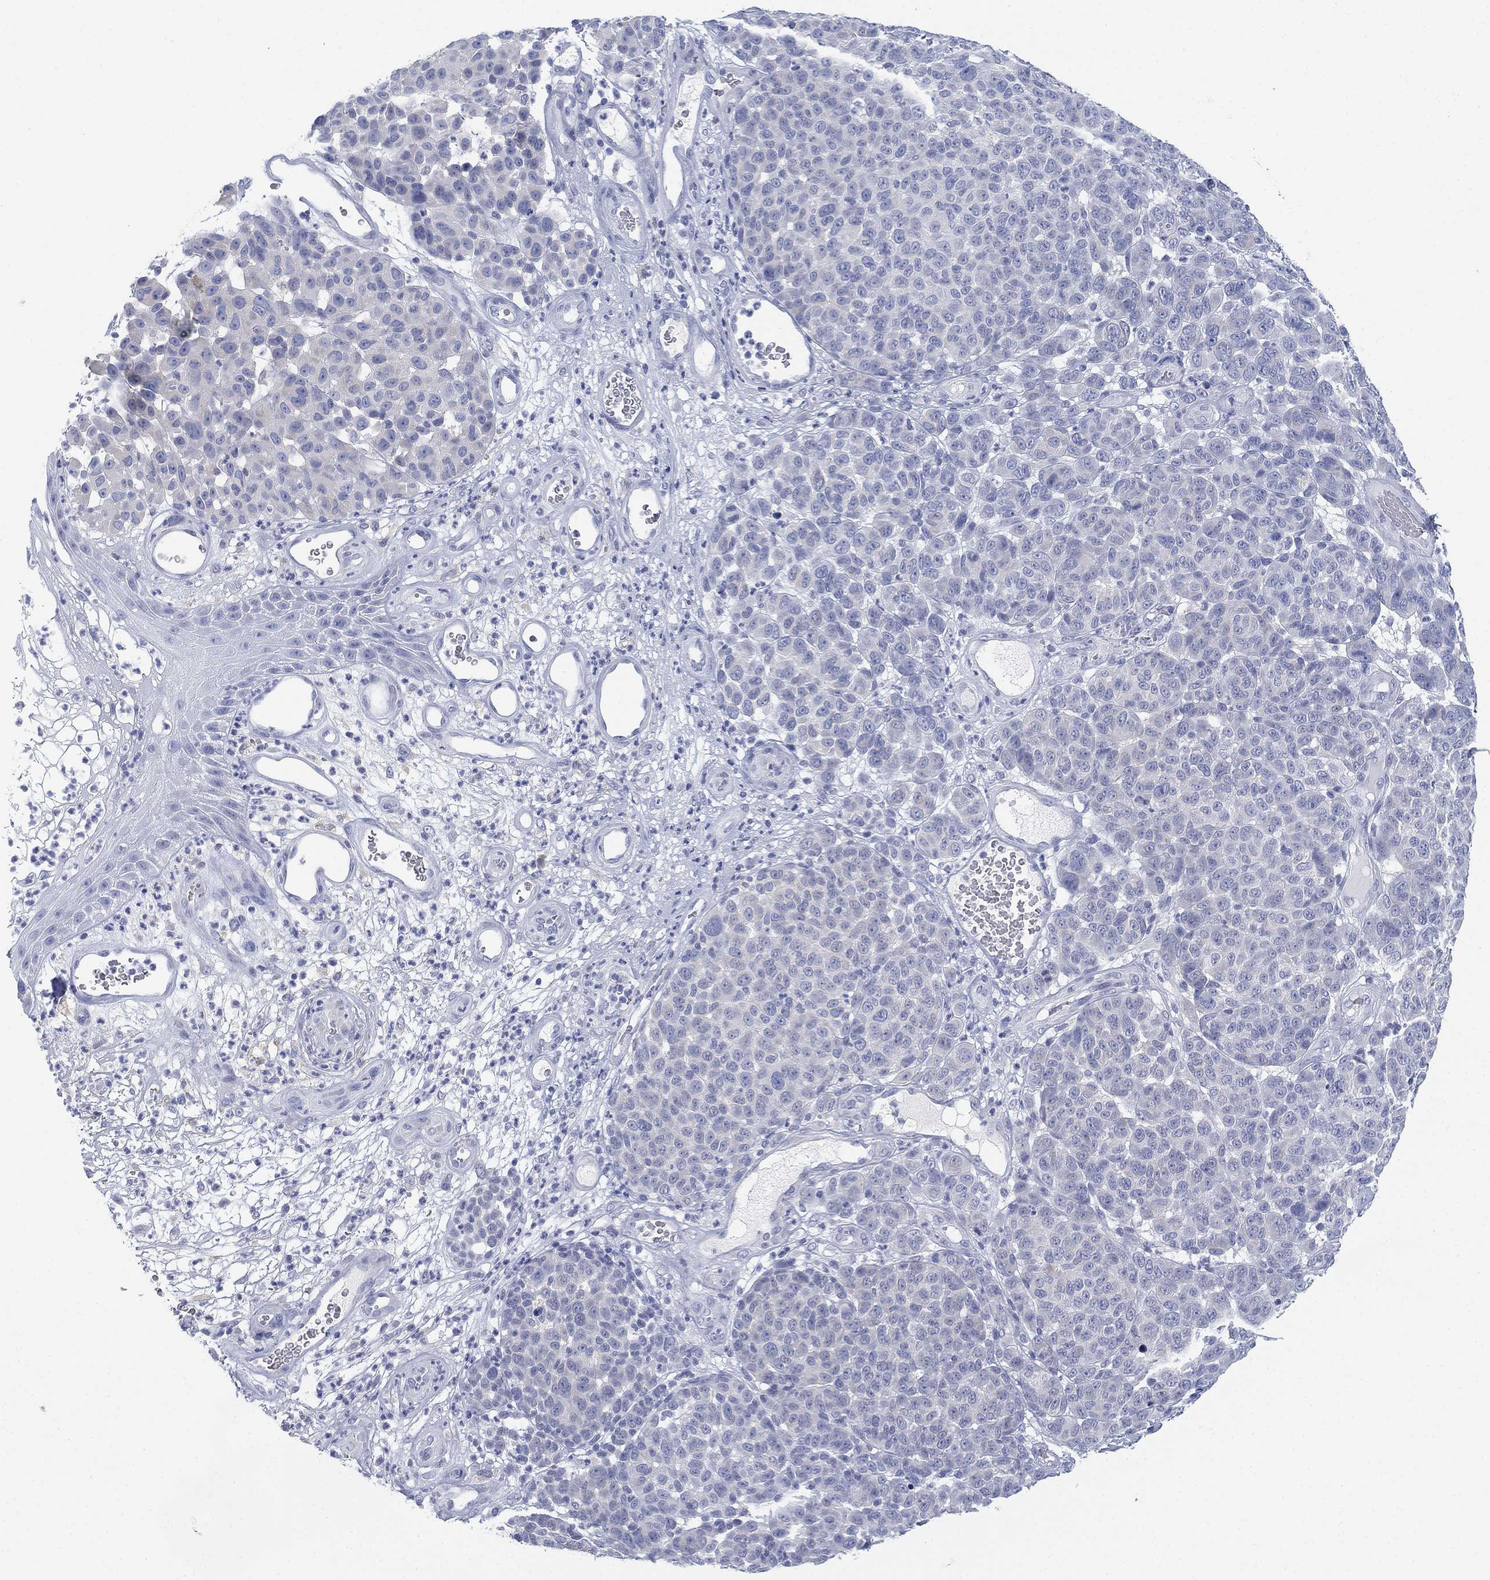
{"staining": {"intensity": "negative", "quantity": "none", "location": "none"}, "tissue": "melanoma", "cell_type": "Tumor cells", "image_type": "cancer", "snomed": [{"axis": "morphology", "description": "Malignant melanoma, NOS"}, {"axis": "topography", "description": "Skin"}], "caption": "DAB immunohistochemical staining of human melanoma displays no significant staining in tumor cells.", "gene": "GCNA", "patient": {"sex": "male", "age": 59}}